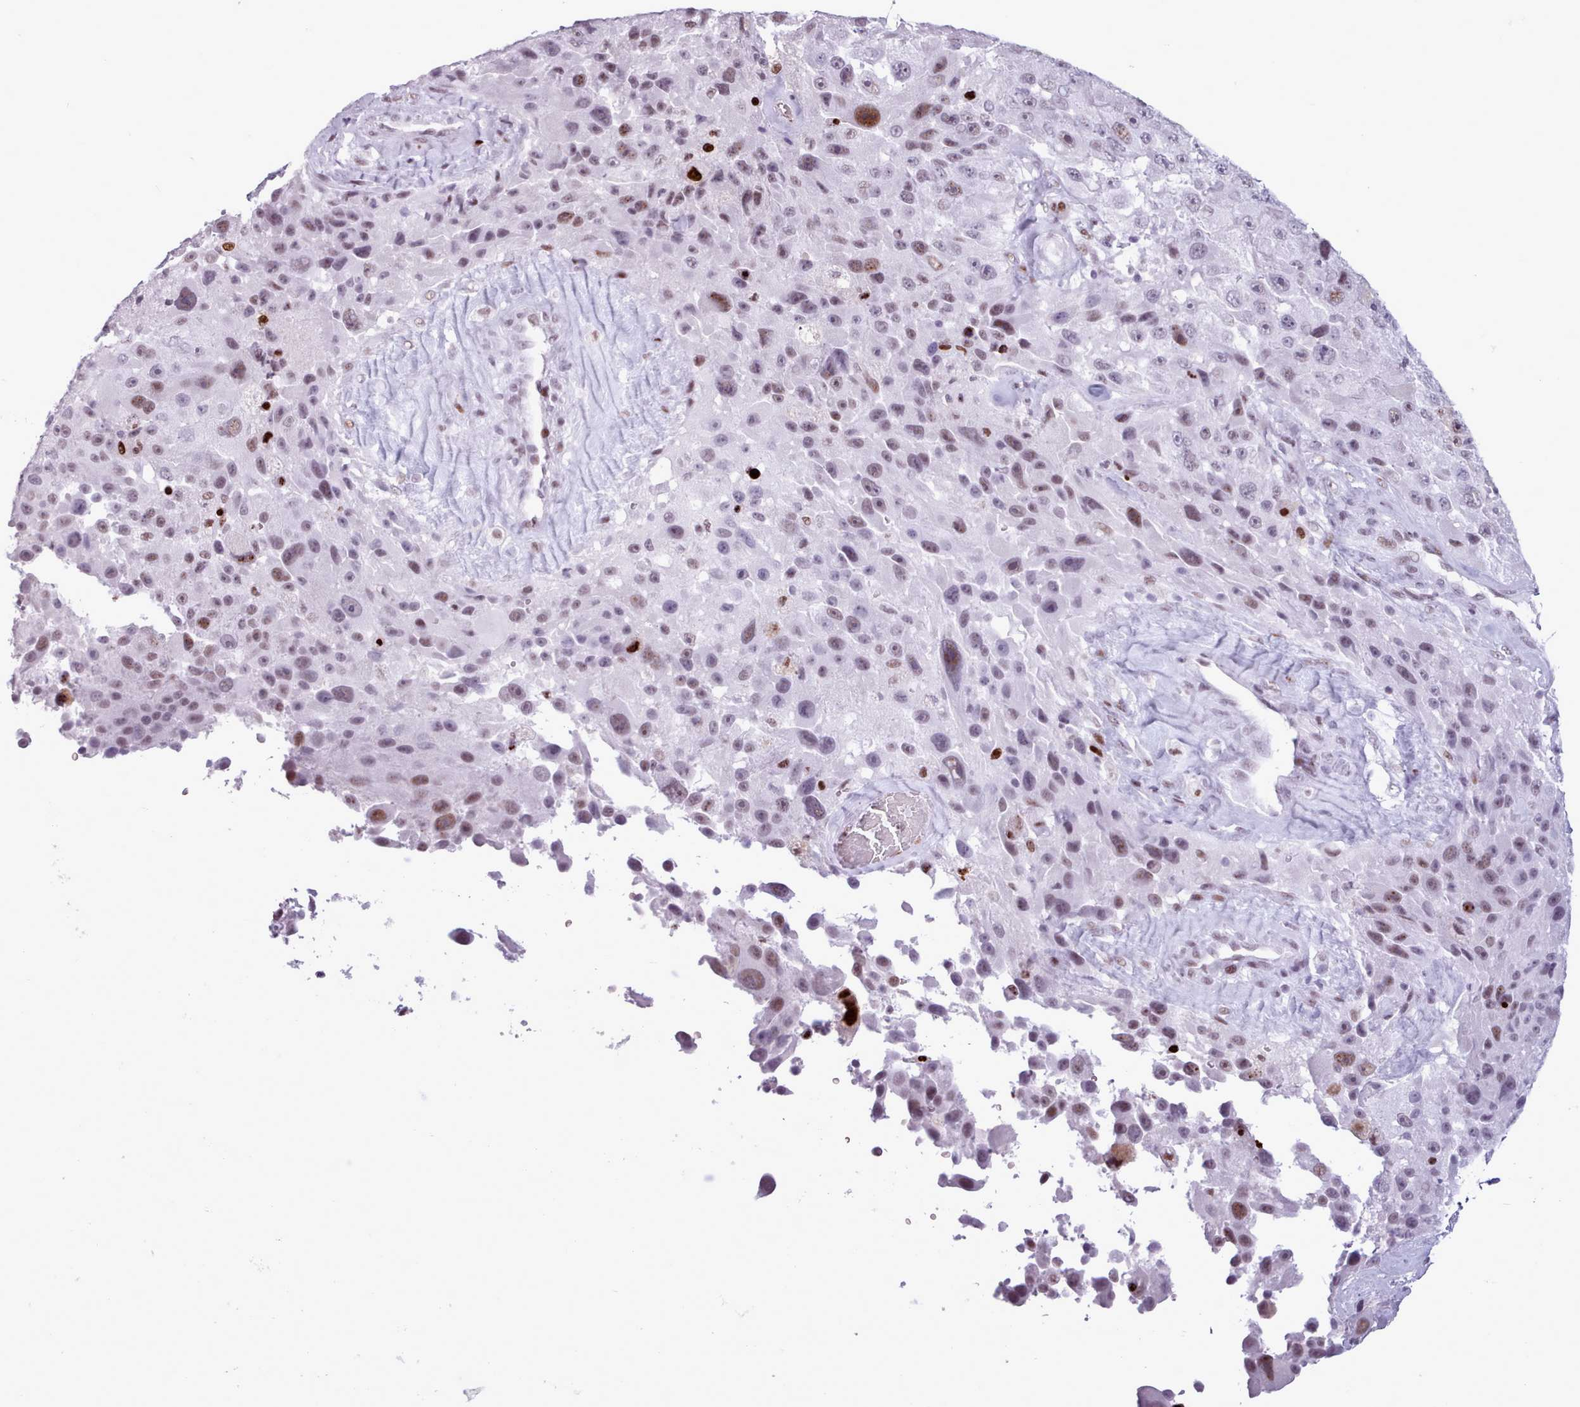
{"staining": {"intensity": "moderate", "quantity": "25%-75%", "location": "nuclear"}, "tissue": "melanoma", "cell_type": "Tumor cells", "image_type": "cancer", "snomed": [{"axis": "morphology", "description": "Malignant melanoma, Metastatic site"}, {"axis": "topography", "description": "Lymph node"}], "caption": "Immunohistochemical staining of human malignant melanoma (metastatic site) shows medium levels of moderate nuclear protein positivity in about 25%-75% of tumor cells. (Stains: DAB in brown, nuclei in blue, Microscopy: brightfield microscopy at high magnification).", "gene": "SRSF4", "patient": {"sex": "male", "age": 62}}